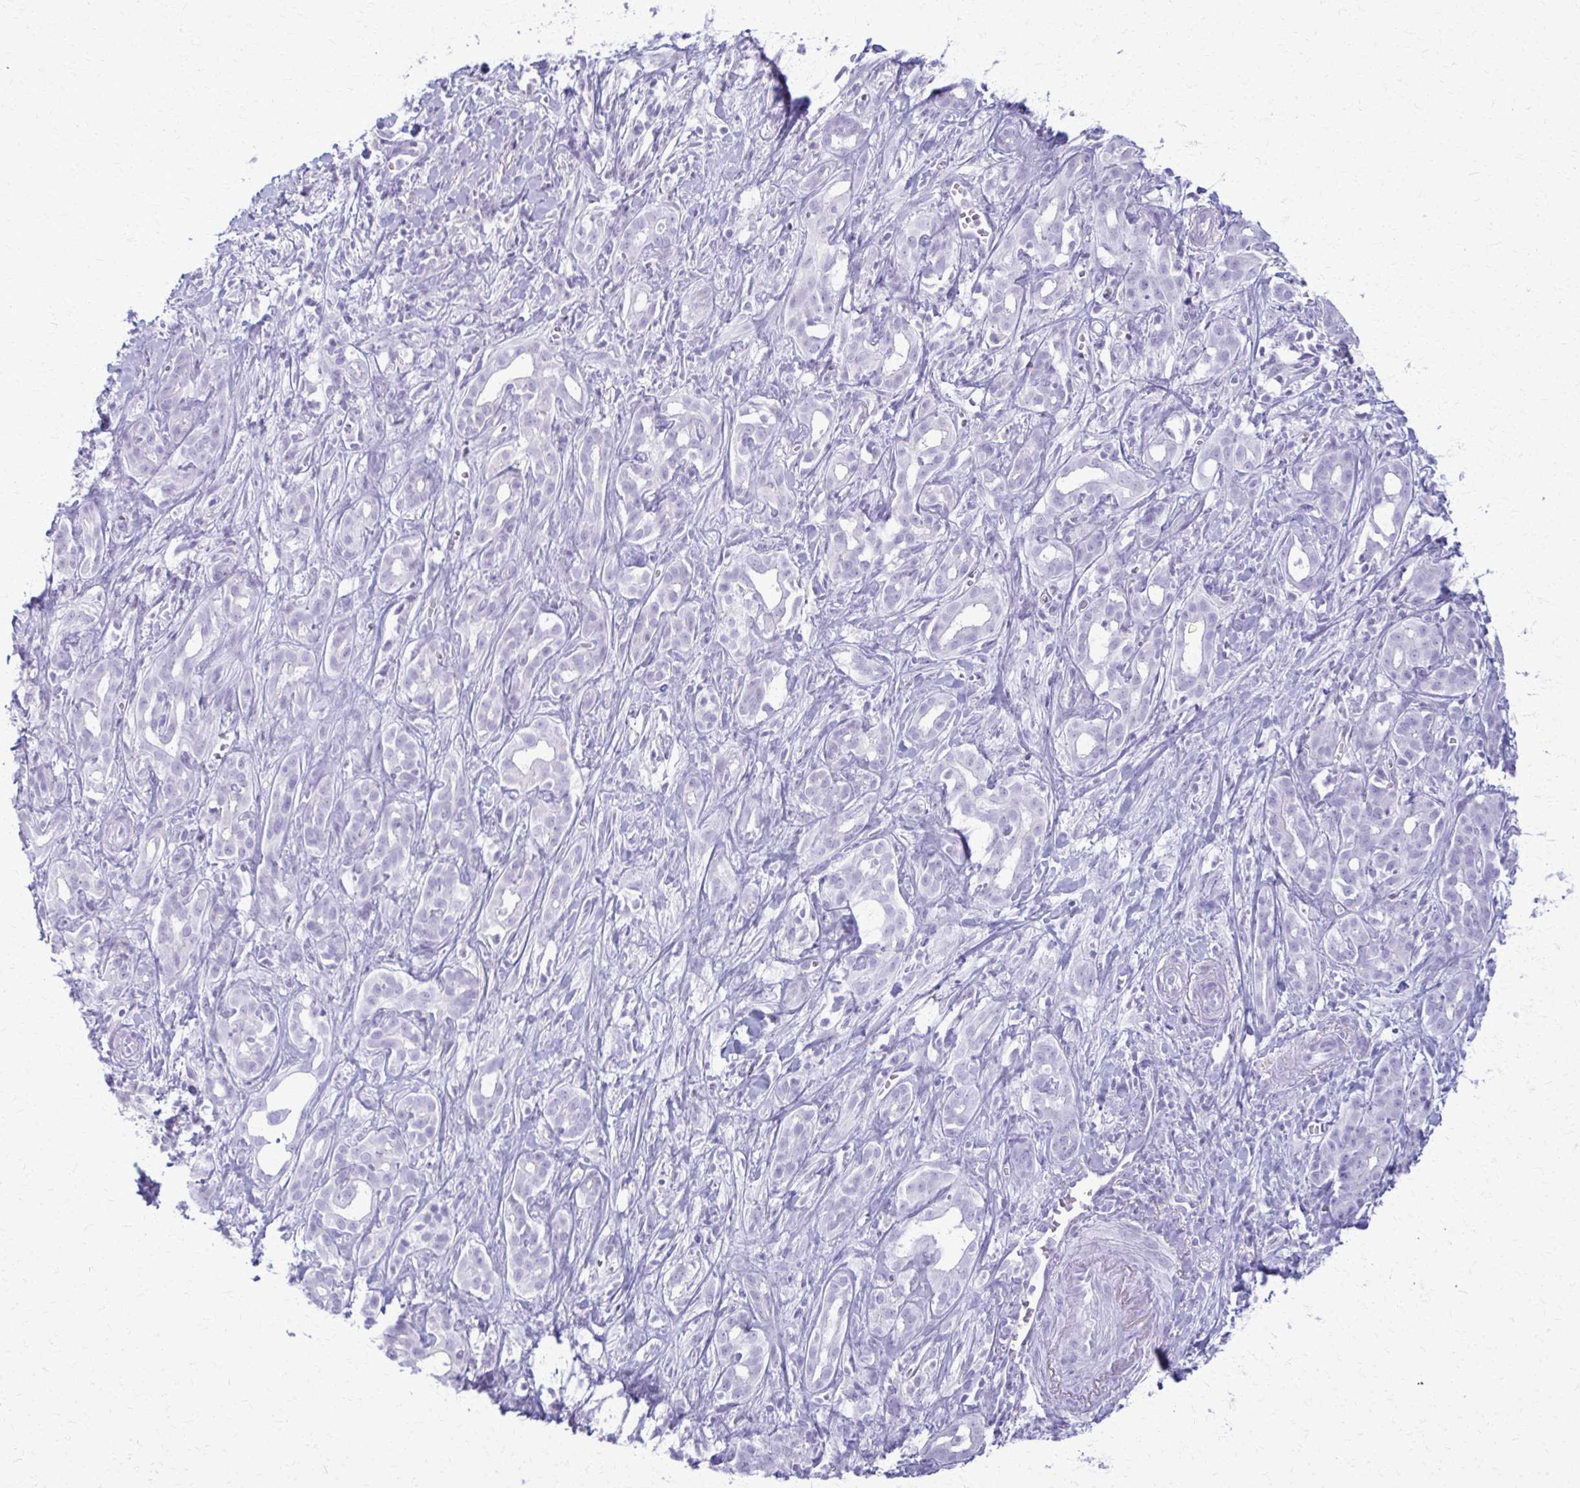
{"staining": {"intensity": "negative", "quantity": "none", "location": "none"}, "tissue": "pancreatic cancer", "cell_type": "Tumor cells", "image_type": "cancer", "snomed": [{"axis": "morphology", "description": "Adenocarcinoma, NOS"}, {"axis": "topography", "description": "Pancreas"}], "caption": "This is an immunohistochemistry histopathology image of human adenocarcinoma (pancreatic). There is no staining in tumor cells.", "gene": "ACSM2B", "patient": {"sex": "male", "age": 61}}